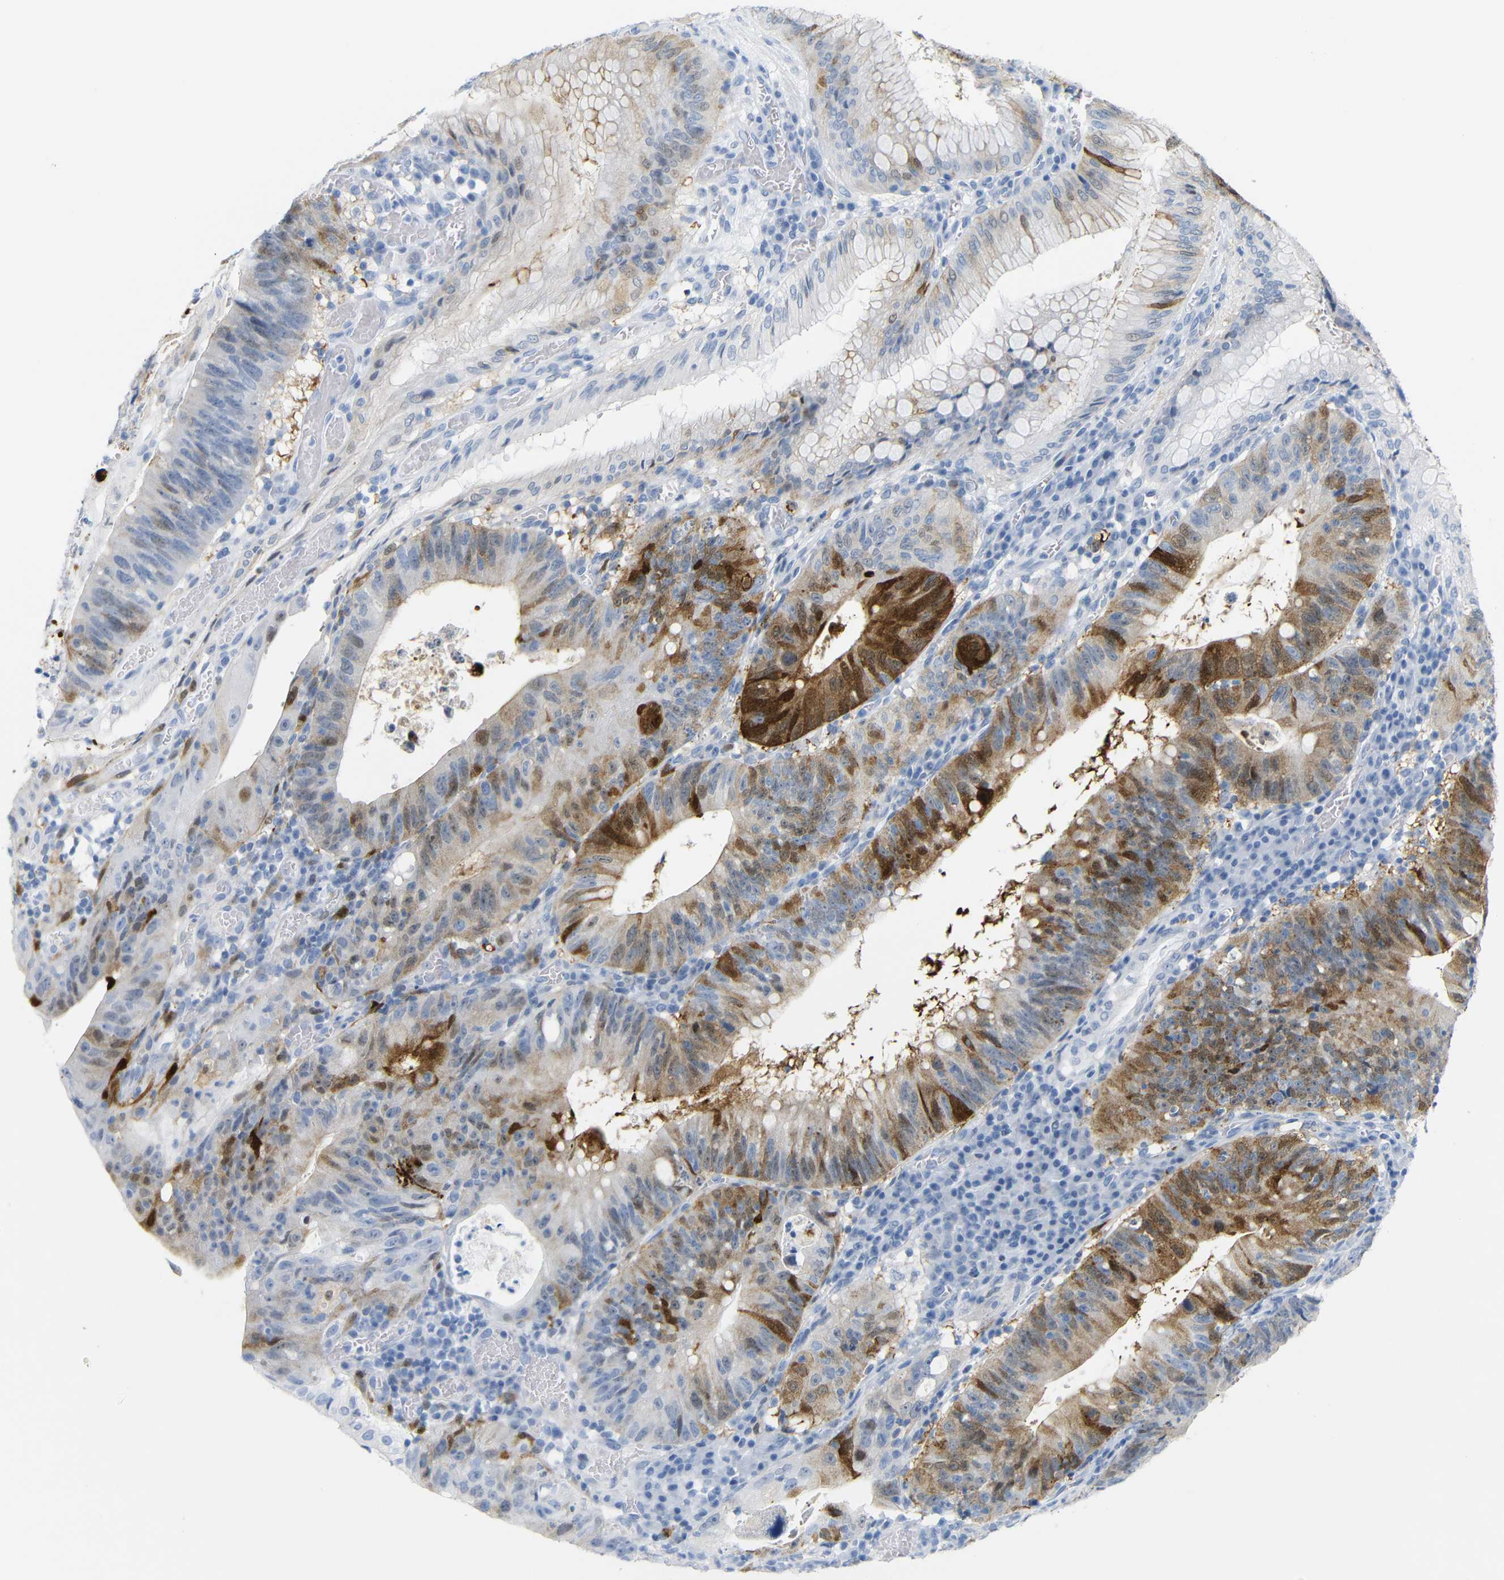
{"staining": {"intensity": "strong", "quantity": "25%-75%", "location": "cytoplasmic/membranous"}, "tissue": "stomach cancer", "cell_type": "Tumor cells", "image_type": "cancer", "snomed": [{"axis": "morphology", "description": "Adenocarcinoma, NOS"}, {"axis": "topography", "description": "Stomach"}], "caption": "Tumor cells show high levels of strong cytoplasmic/membranous positivity in about 25%-75% of cells in stomach adenocarcinoma.", "gene": "MT1A", "patient": {"sex": "male", "age": 59}}